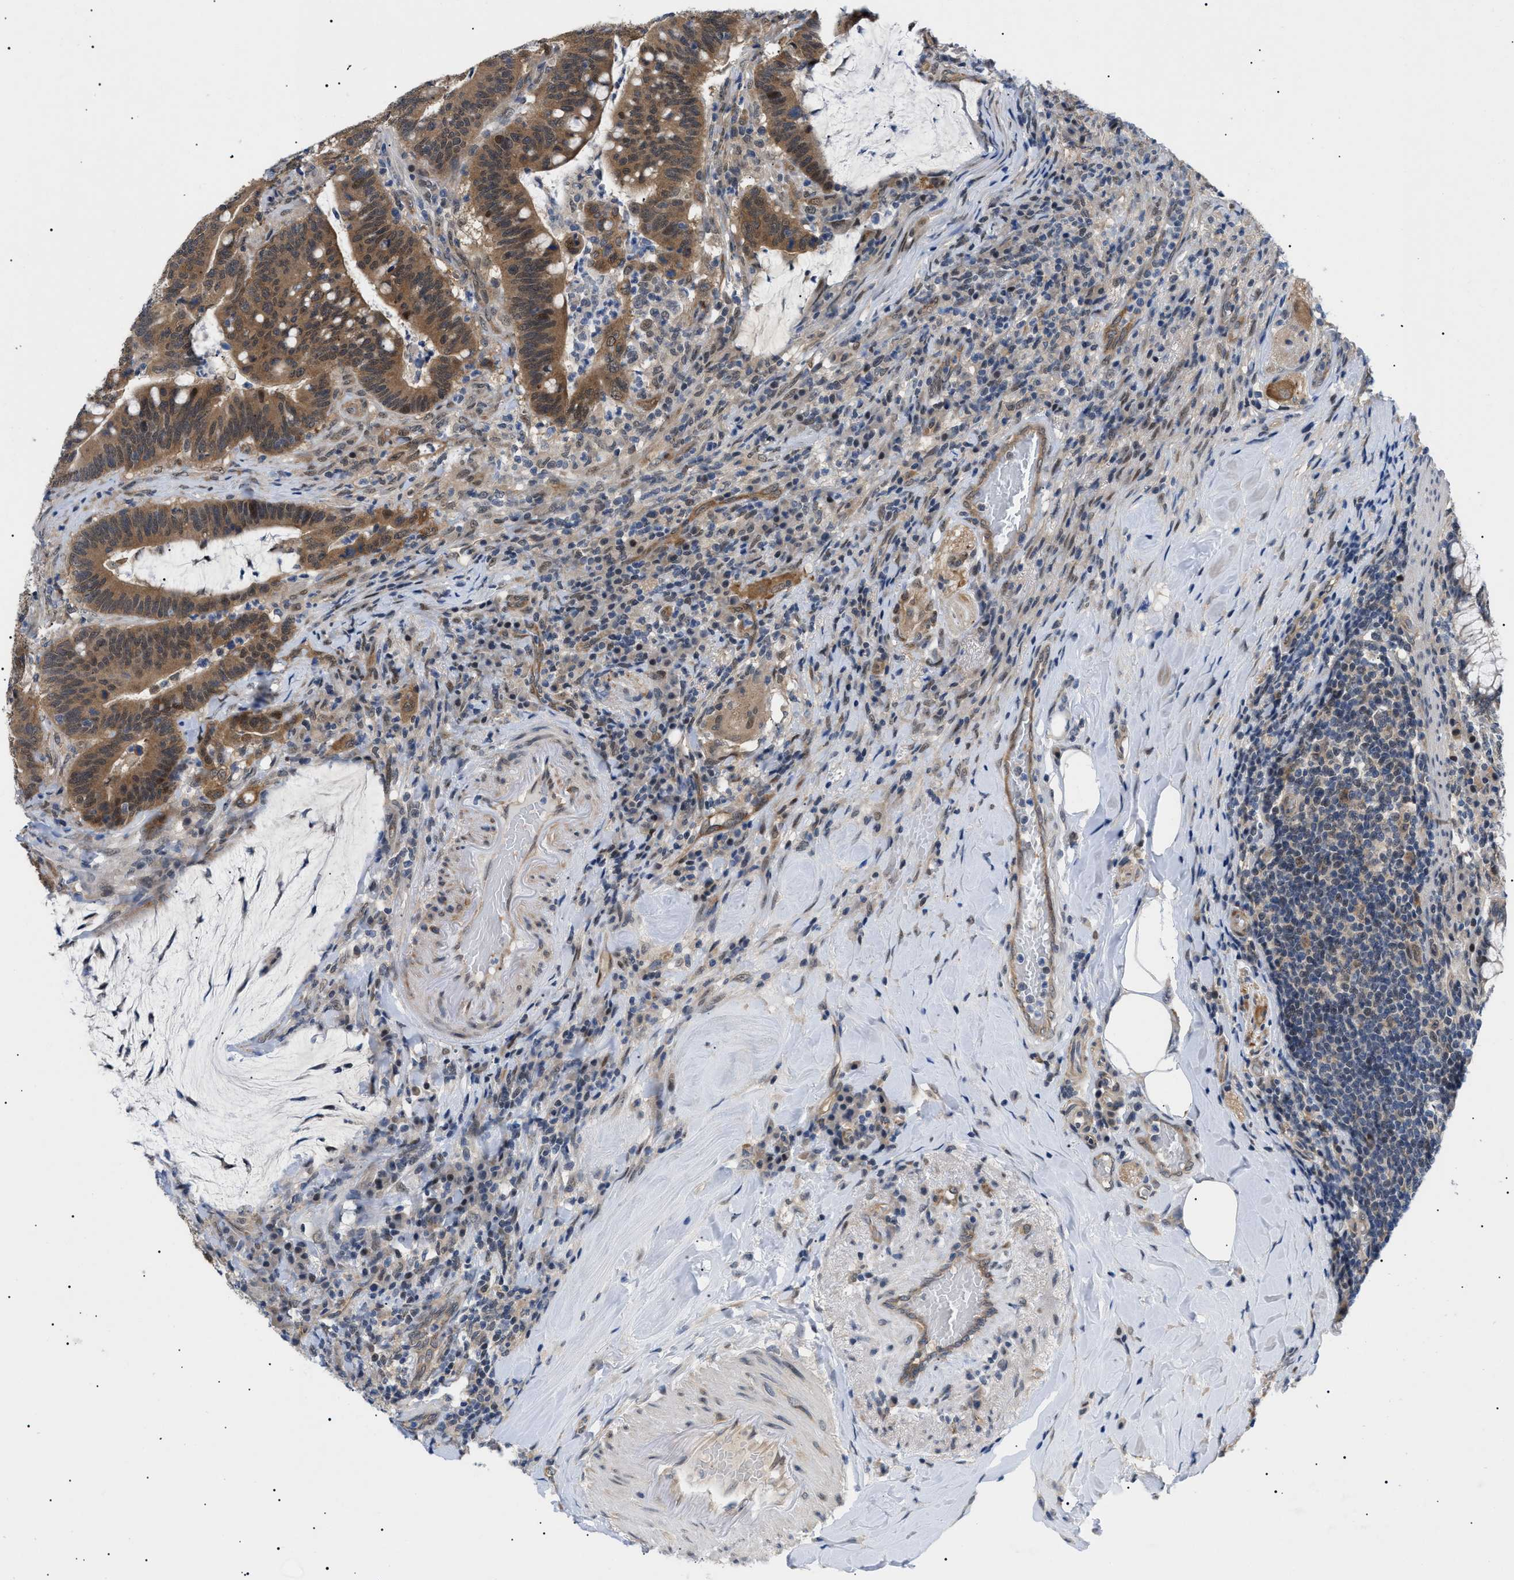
{"staining": {"intensity": "strong", "quantity": ">75%", "location": "cytoplasmic/membranous,nuclear"}, "tissue": "colorectal cancer", "cell_type": "Tumor cells", "image_type": "cancer", "snomed": [{"axis": "morphology", "description": "Normal tissue, NOS"}, {"axis": "morphology", "description": "Adenocarcinoma, NOS"}, {"axis": "topography", "description": "Colon"}], "caption": "Immunohistochemical staining of colorectal adenocarcinoma exhibits high levels of strong cytoplasmic/membranous and nuclear positivity in about >75% of tumor cells. The staining was performed using DAB (3,3'-diaminobenzidine) to visualize the protein expression in brown, while the nuclei were stained in blue with hematoxylin (Magnification: 20x).", "gene": "GARRE1", "patient": {"sex": "female", "age": 66}}